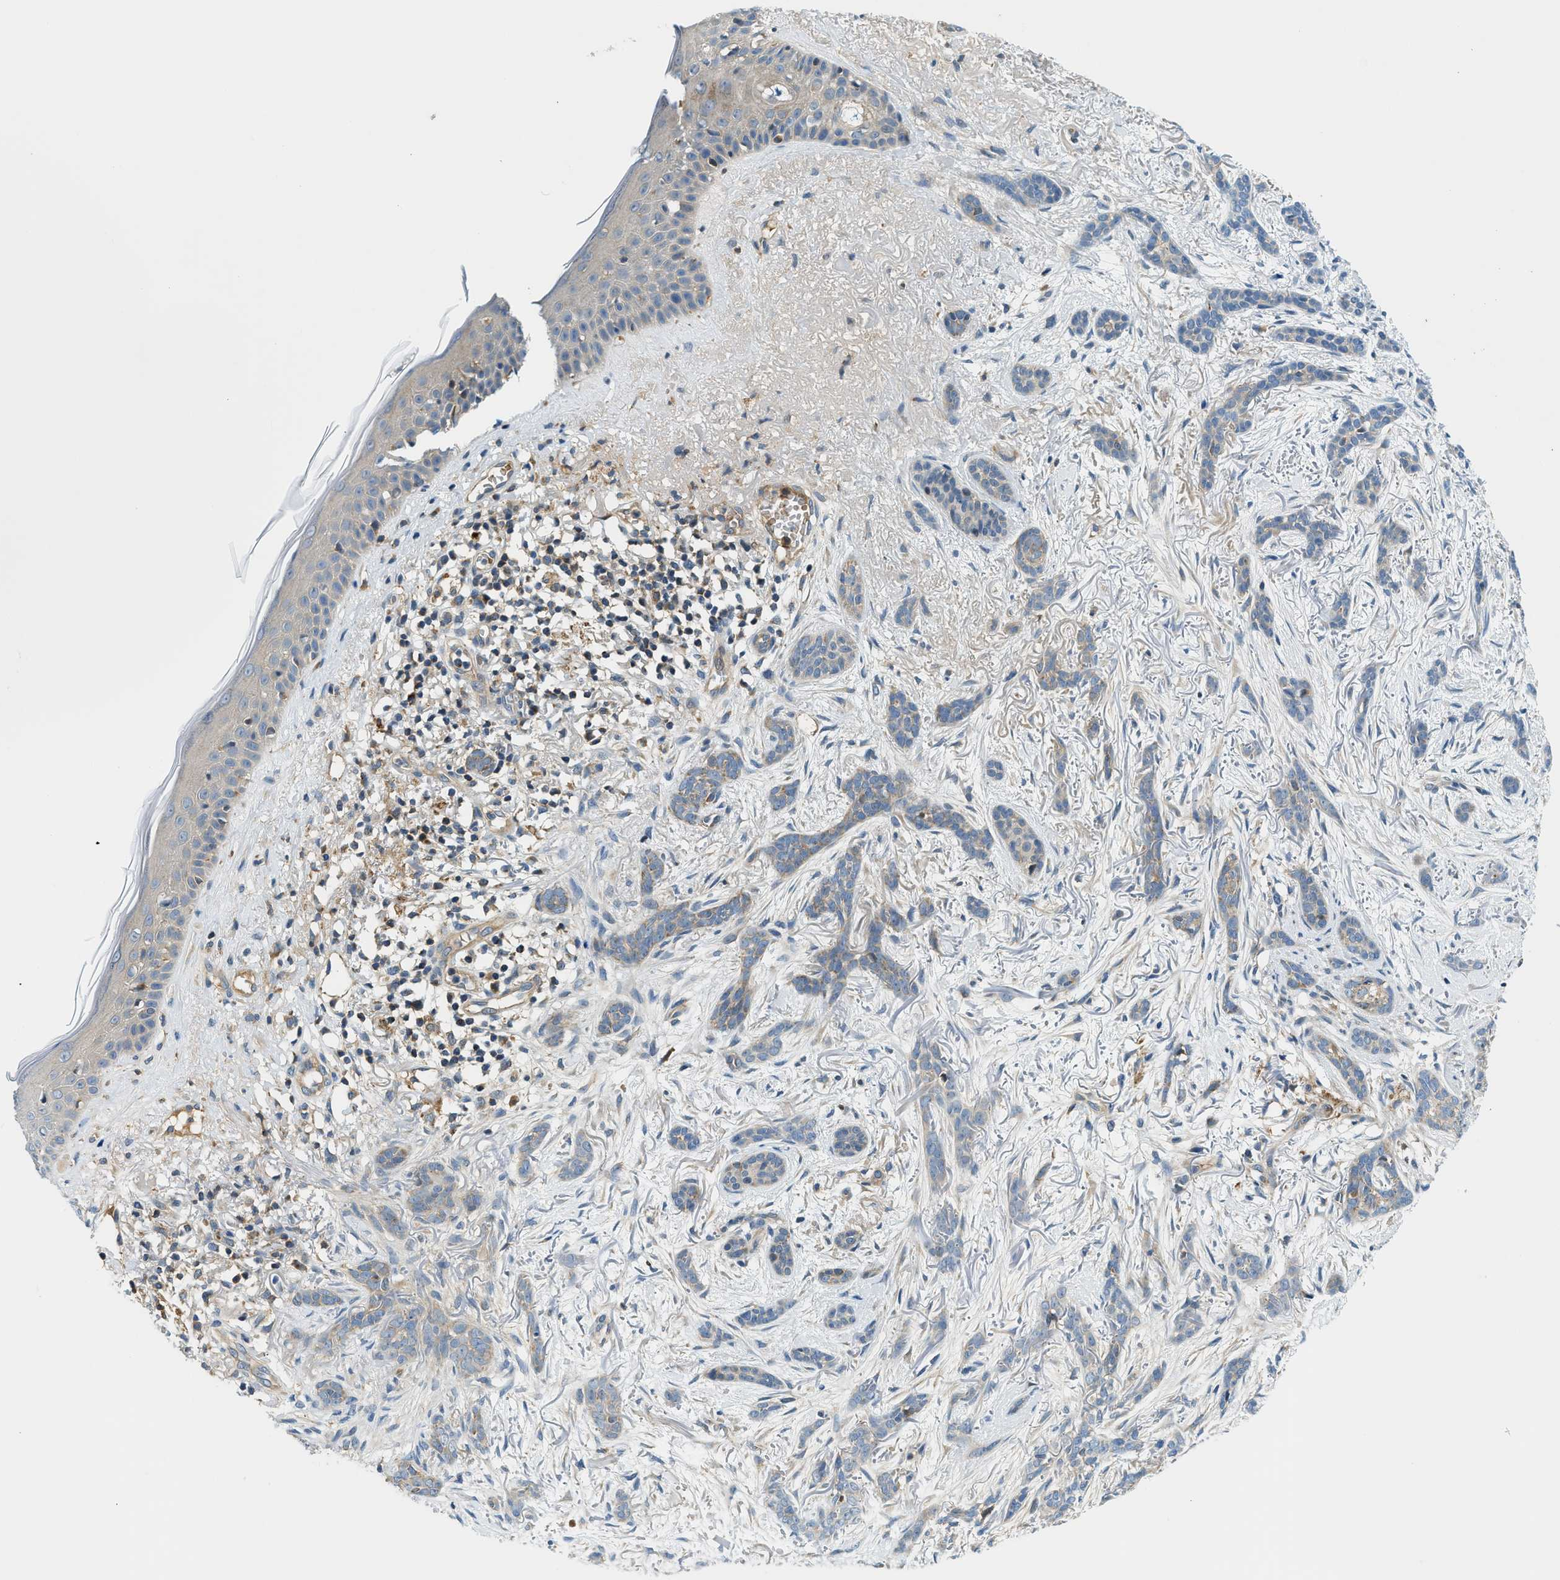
{"staining": {"intensity": "weak", "quantity": ">75%", "location": "cytoplasmic/membranous"}, "tissue": "skin cancer", "cell_type": "Tumor cells", "image_type": "cancer", "snomed": [{"axis": "morphology", "description": "Basal cell carcinoma"}, {"axis": "morphology", "description": "Adnexal tumor, benign"}, {"axis": "topography", "description": "Skin"}], "caption": "Immunohistochemical staining of skin cancer exhibits weak cytoplasmic/membranous protein expression in approximately >75% of tumor cells.", "gene": "KCNK1", "patient": {"sex": "female", "age": 42}}